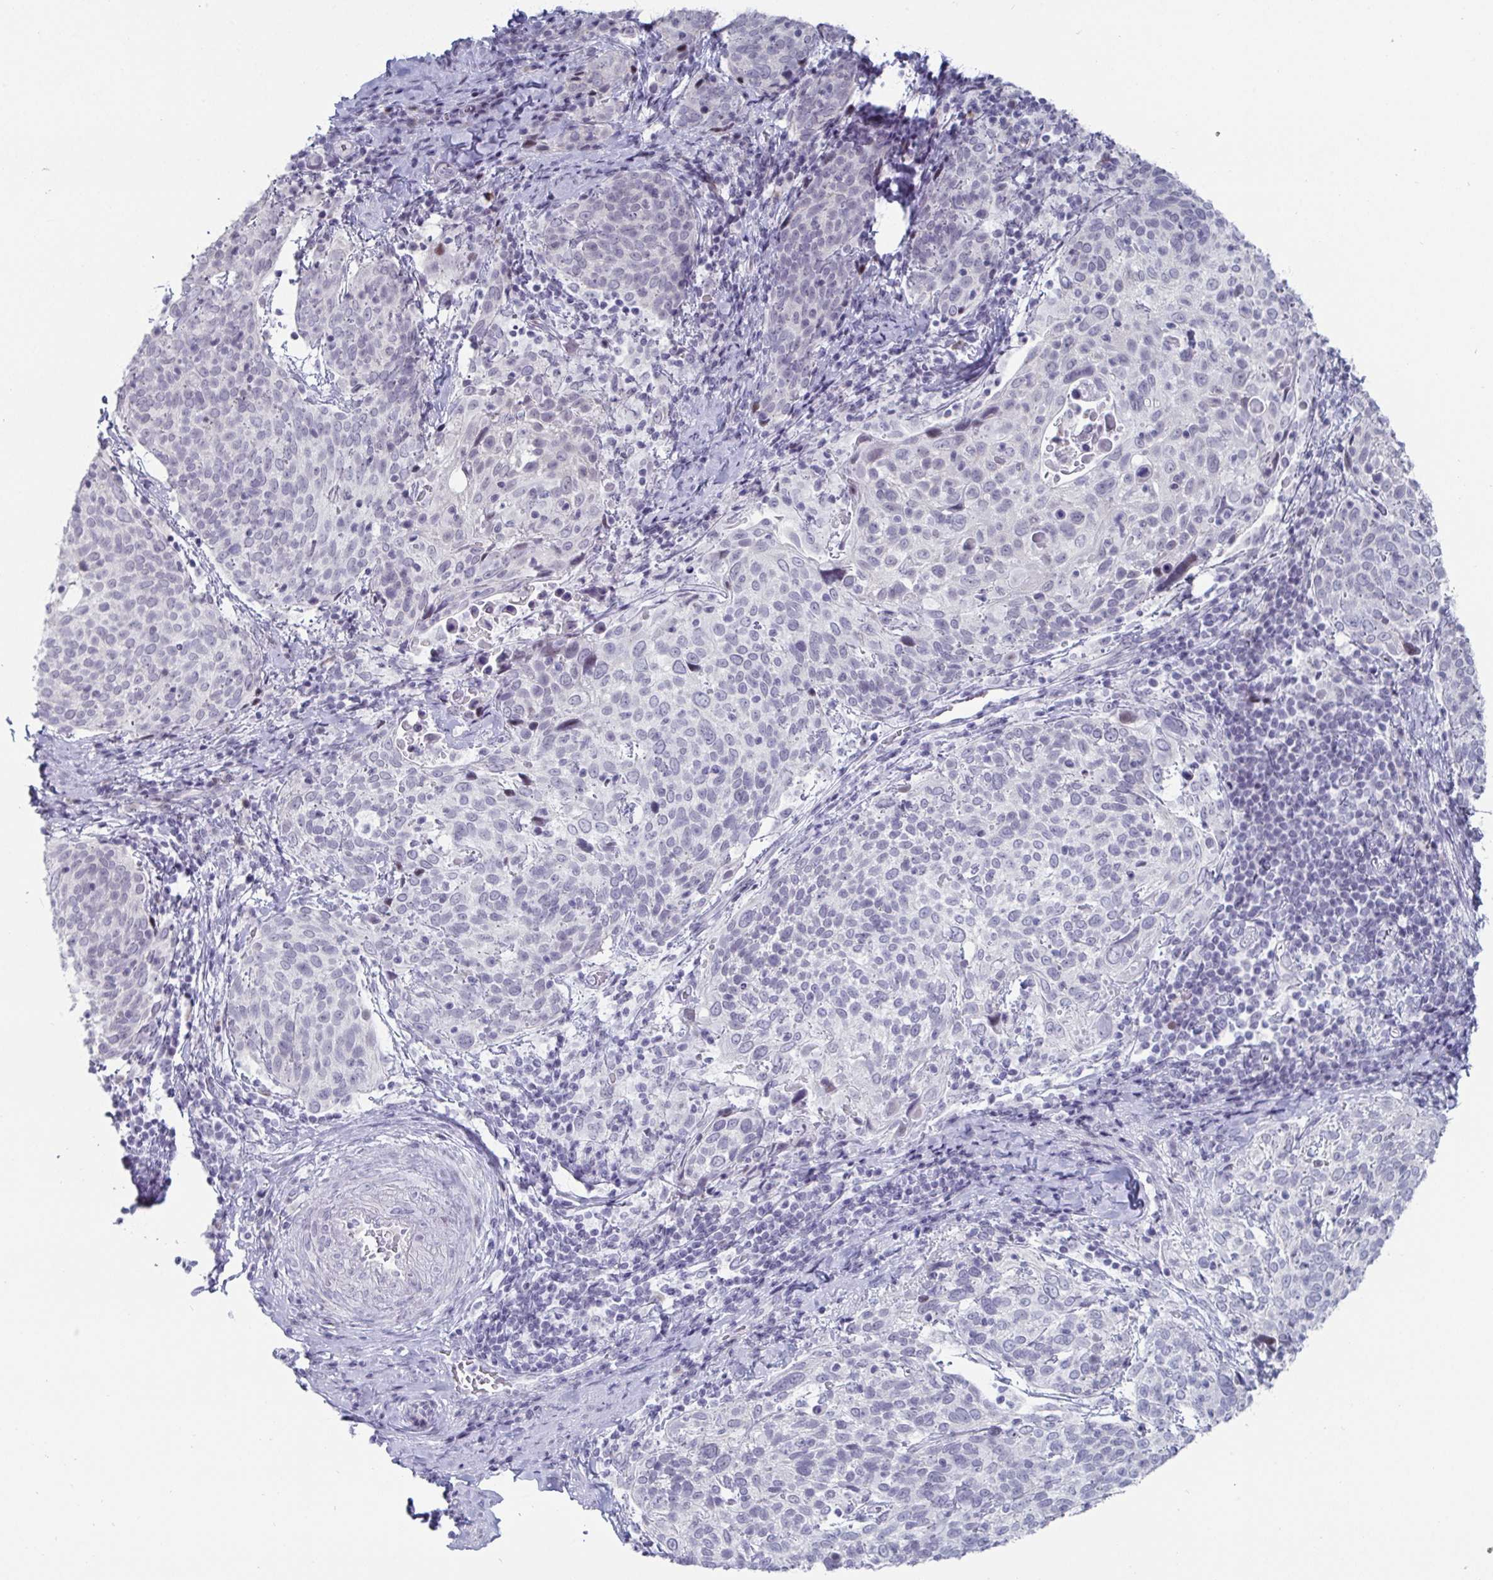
{"staining": {"intensity": "negative", "quantity": "none", "location": "none"}, "tissue": "cervical cancer", "cell_type": "Tumor cells", "image_type": "cancer", "snomed": [{"axis": "morphology", "description": "Squamous cell carcinoma, NOS"}, {"axis": "topography", "description": "Cervix"}], "caption": "An IHC image of cervical cancer is shown. There is no staining in tumor cells of cervical cancer. (Immunohistochemistry, brightfield microscopy, high magnification).", "gene": "VSIG10L", "patient": {"sex": "female", "age": 61}}